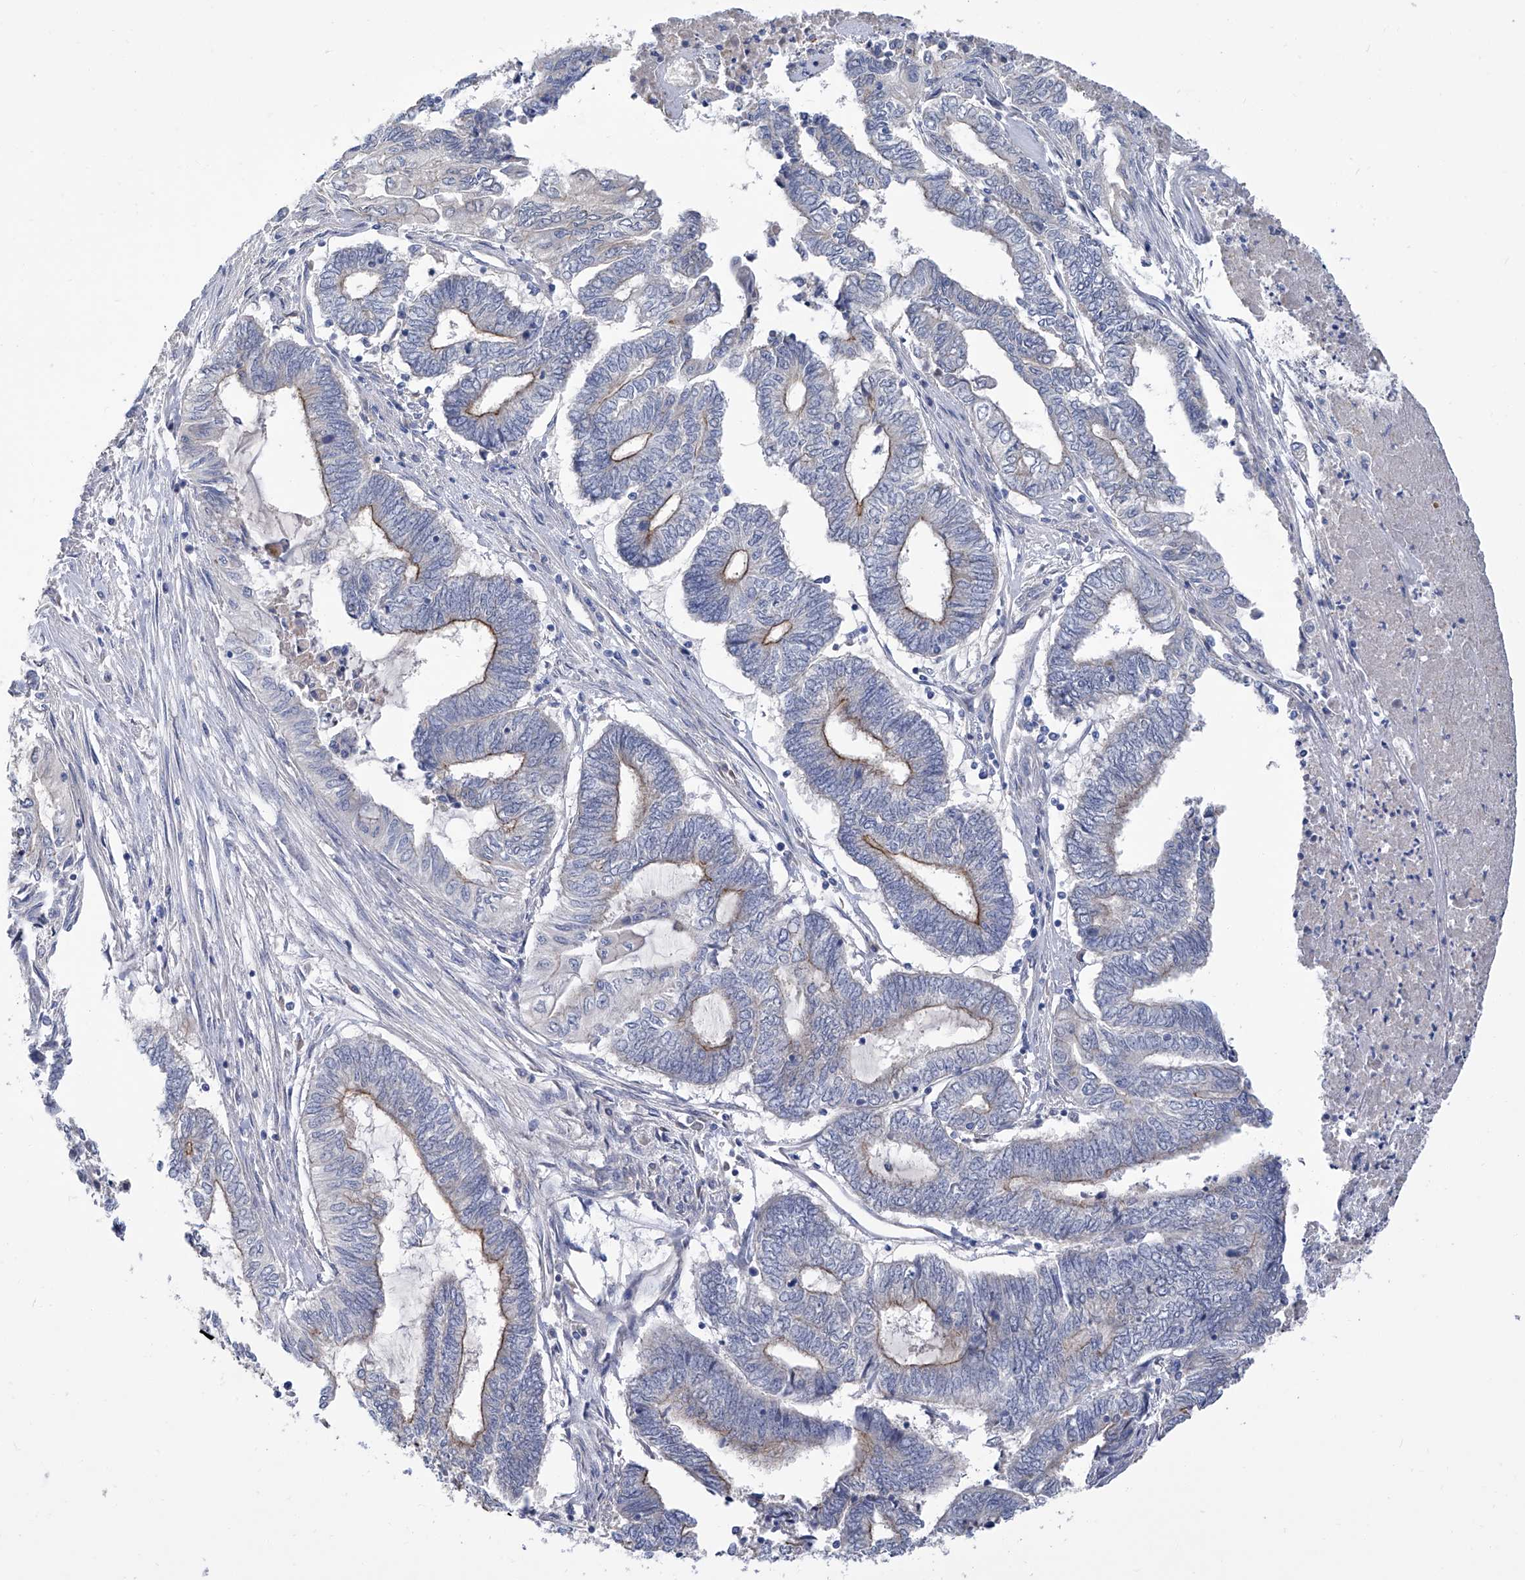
{"staining": {"intensity": "moderate", "quantity": "25%-75%", "location": "cytoplasmic/membranous"}, "tissue": "endometrial cancer", "cell_type": "Tumor cells", "image_type": "cancer", "snomed": [{"axis": "morphology", "description": "Adenocarcinoma, NOS"}, {"axis": "topography", "description": "Uterus"}, {"axis": "topography", "description": "Endometrium"}], "caption": "This is an image of immunohistochemistry staining of endometrial adenocarcinoma, which shows moderate positivity in the cytoplasmic/membranous of tumor cells.", "gene": "PARD3", "patient": {"sex": "female", "age": 70}}